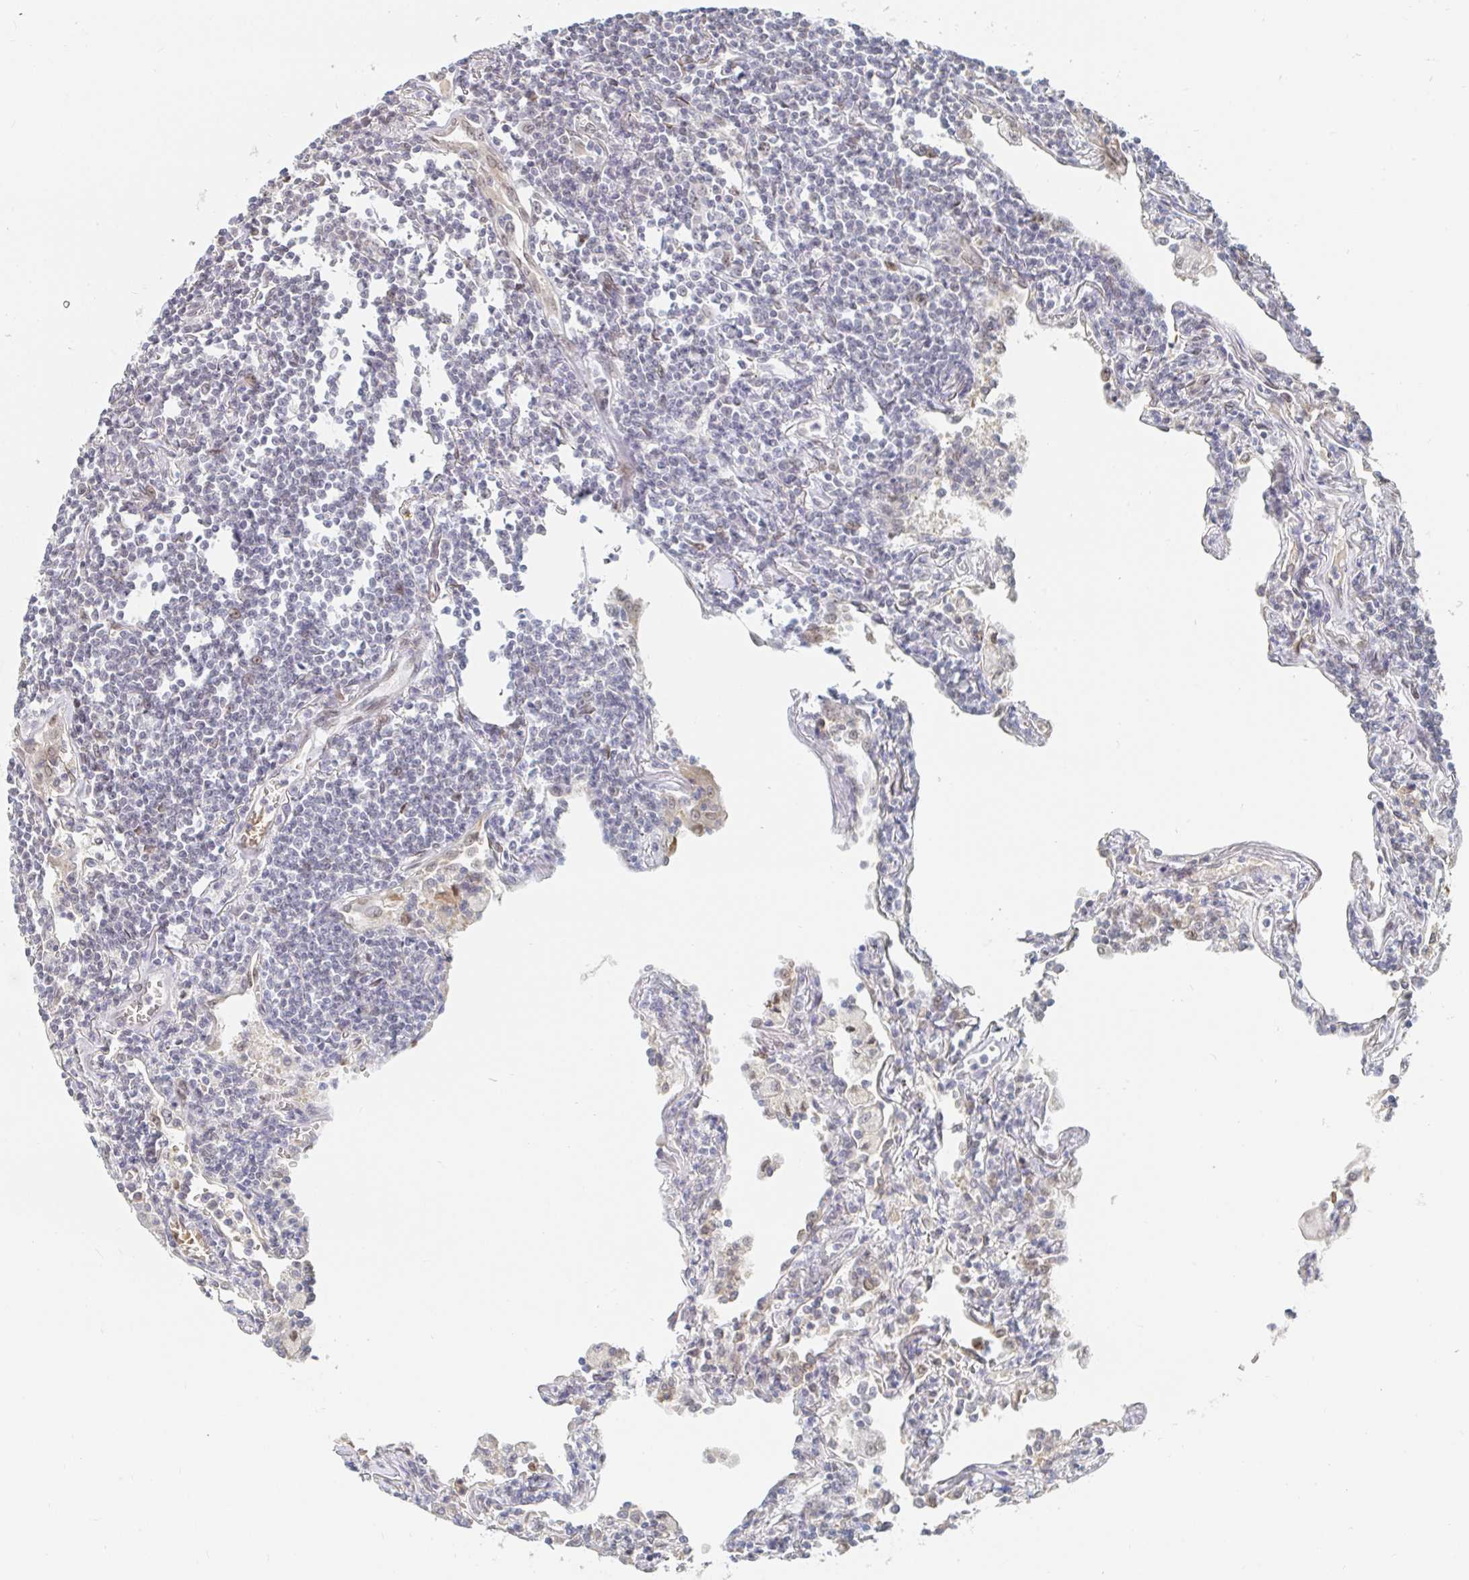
{"staining": {"intensity": "negative", "quantity": "none", "location": "none"}, "tissue": "lymphoma", "cell_type": "Tumor cells", "image_type": "cancer", "snomed": [{"axis": "morphology", "description": "Malignant lymphoma, non-Hodgkin's type, Low grade"}, {"axis": "topography", "description": "Lung"}], "caption": "Human low-grade malignant lymphoma, non-Hodgkin's type stained for a protein using immunohistochemistry (IHC) demonstrates no expression in tumor cells.", "gene": "CHD2", "patient": {"sex": "female", "age": 71}}